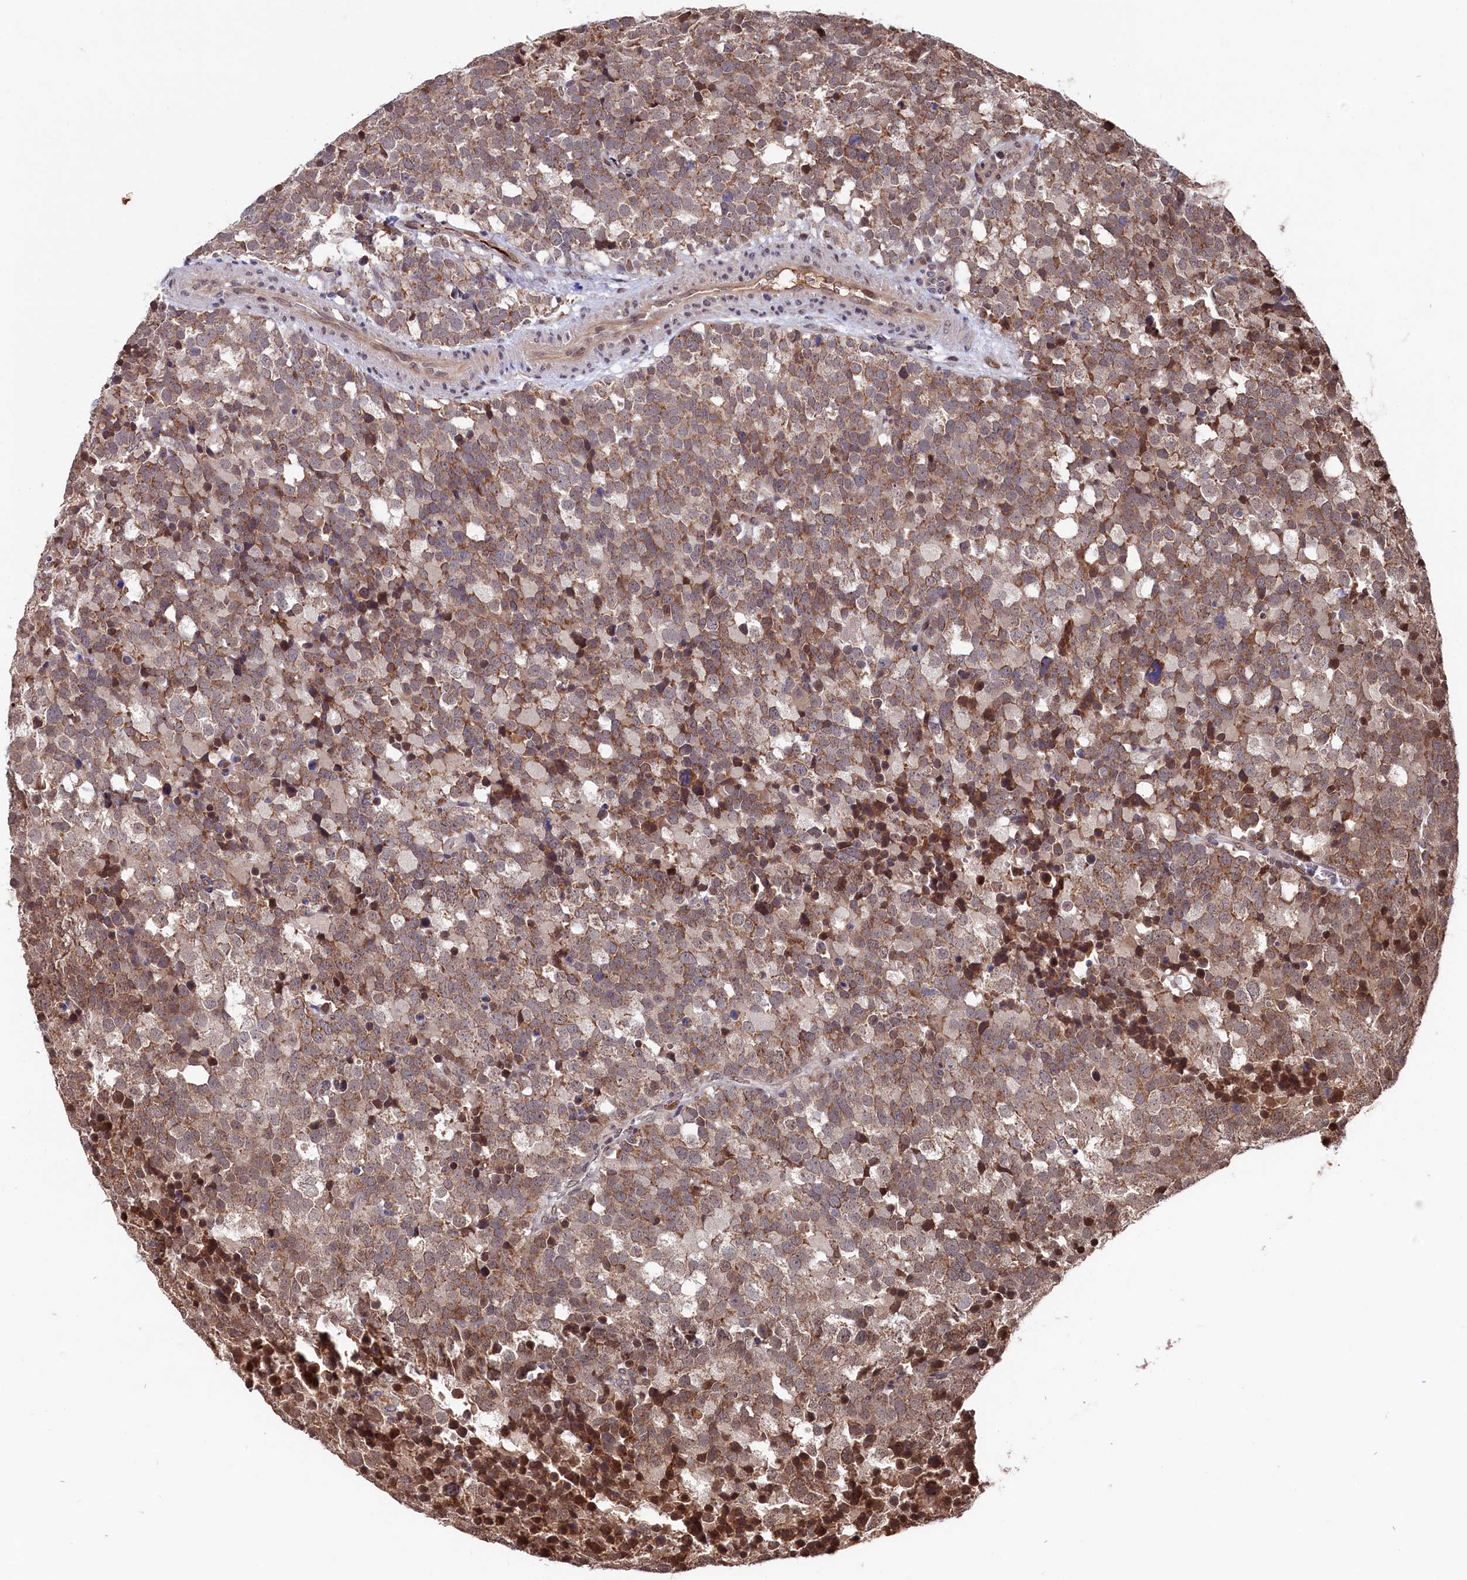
{"staining": {"intensity": "moderate", "quantity": ">75%", "location": "cytoplasmic/membranous"}, "tissue": "testis cancer", "cell_type": "Tumor cells", "image_type": "cancer", "snomed": [{"axis": "morphology", "description": "Seminoma, NOS"}, {"axis": "topography", "description": "Testis"}], "caption": "Seminoma (testis) was stained to show a protein in brown. There is medium levels of moderate cytoplasmic/membranous expression in about >75% of tumor cells.", "gene": "CLPX", "patient": {"sex": "male", "age": 71}}